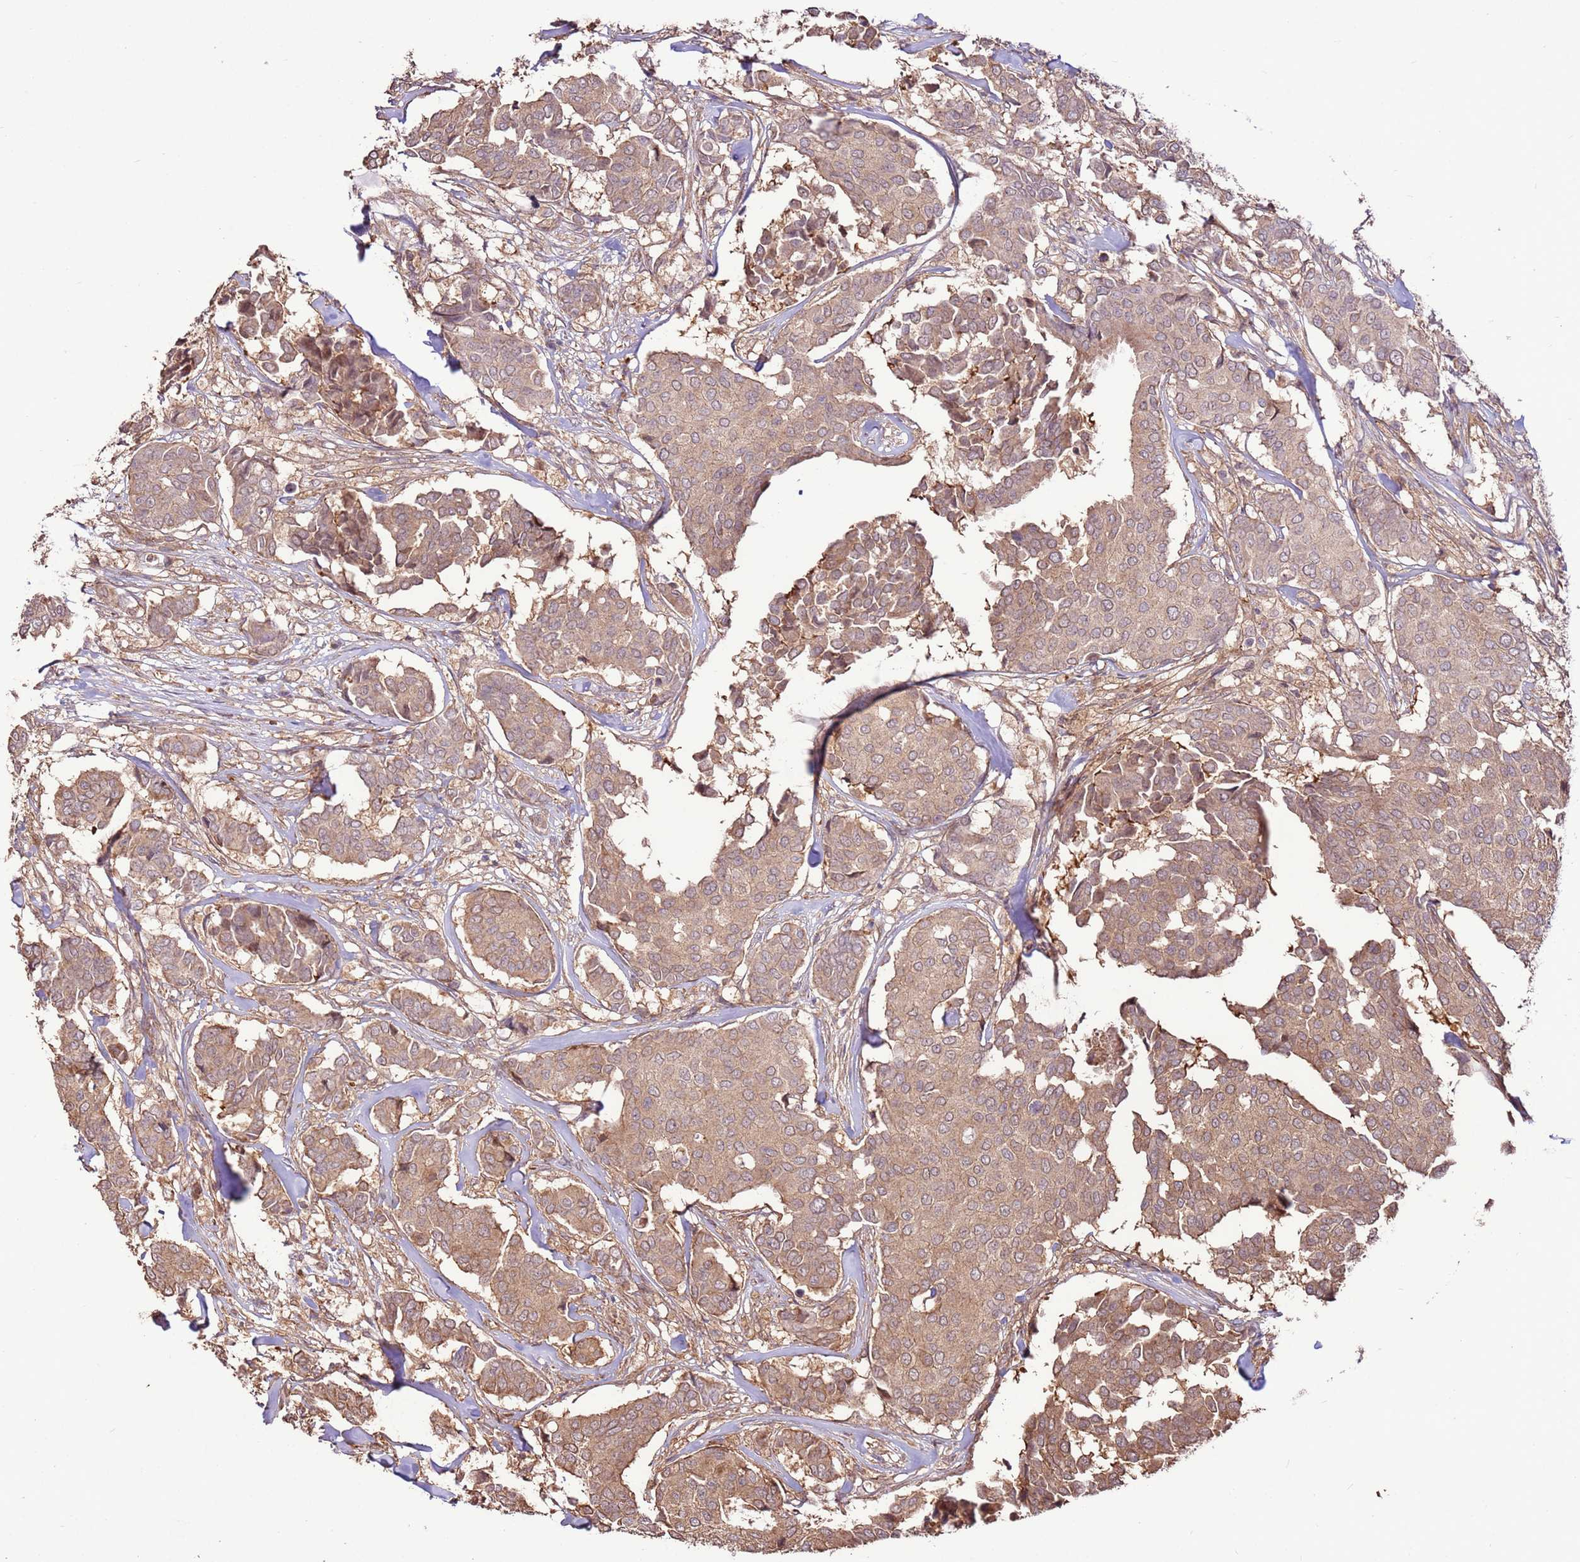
{"staining": {"intensity": "weak", "quantity": ">75%", "location": "cytoplasmic/membranous"}, "tissue": "breast cancer", "cell_type": "Tumor cells", "image_type": "cancer", "snomed": [{"axis": "morphology", "description": "Duct carcinoma"}, {"axis": "topography", "description": "Breast"}], "caption": "A brown stain shows weak cytoplasmic/membranous expression of a protein in intraductal carcinoma (breast) tumor cells.", "gene": "CCDC112", "patient": {"sex": "female", "age": 75}}